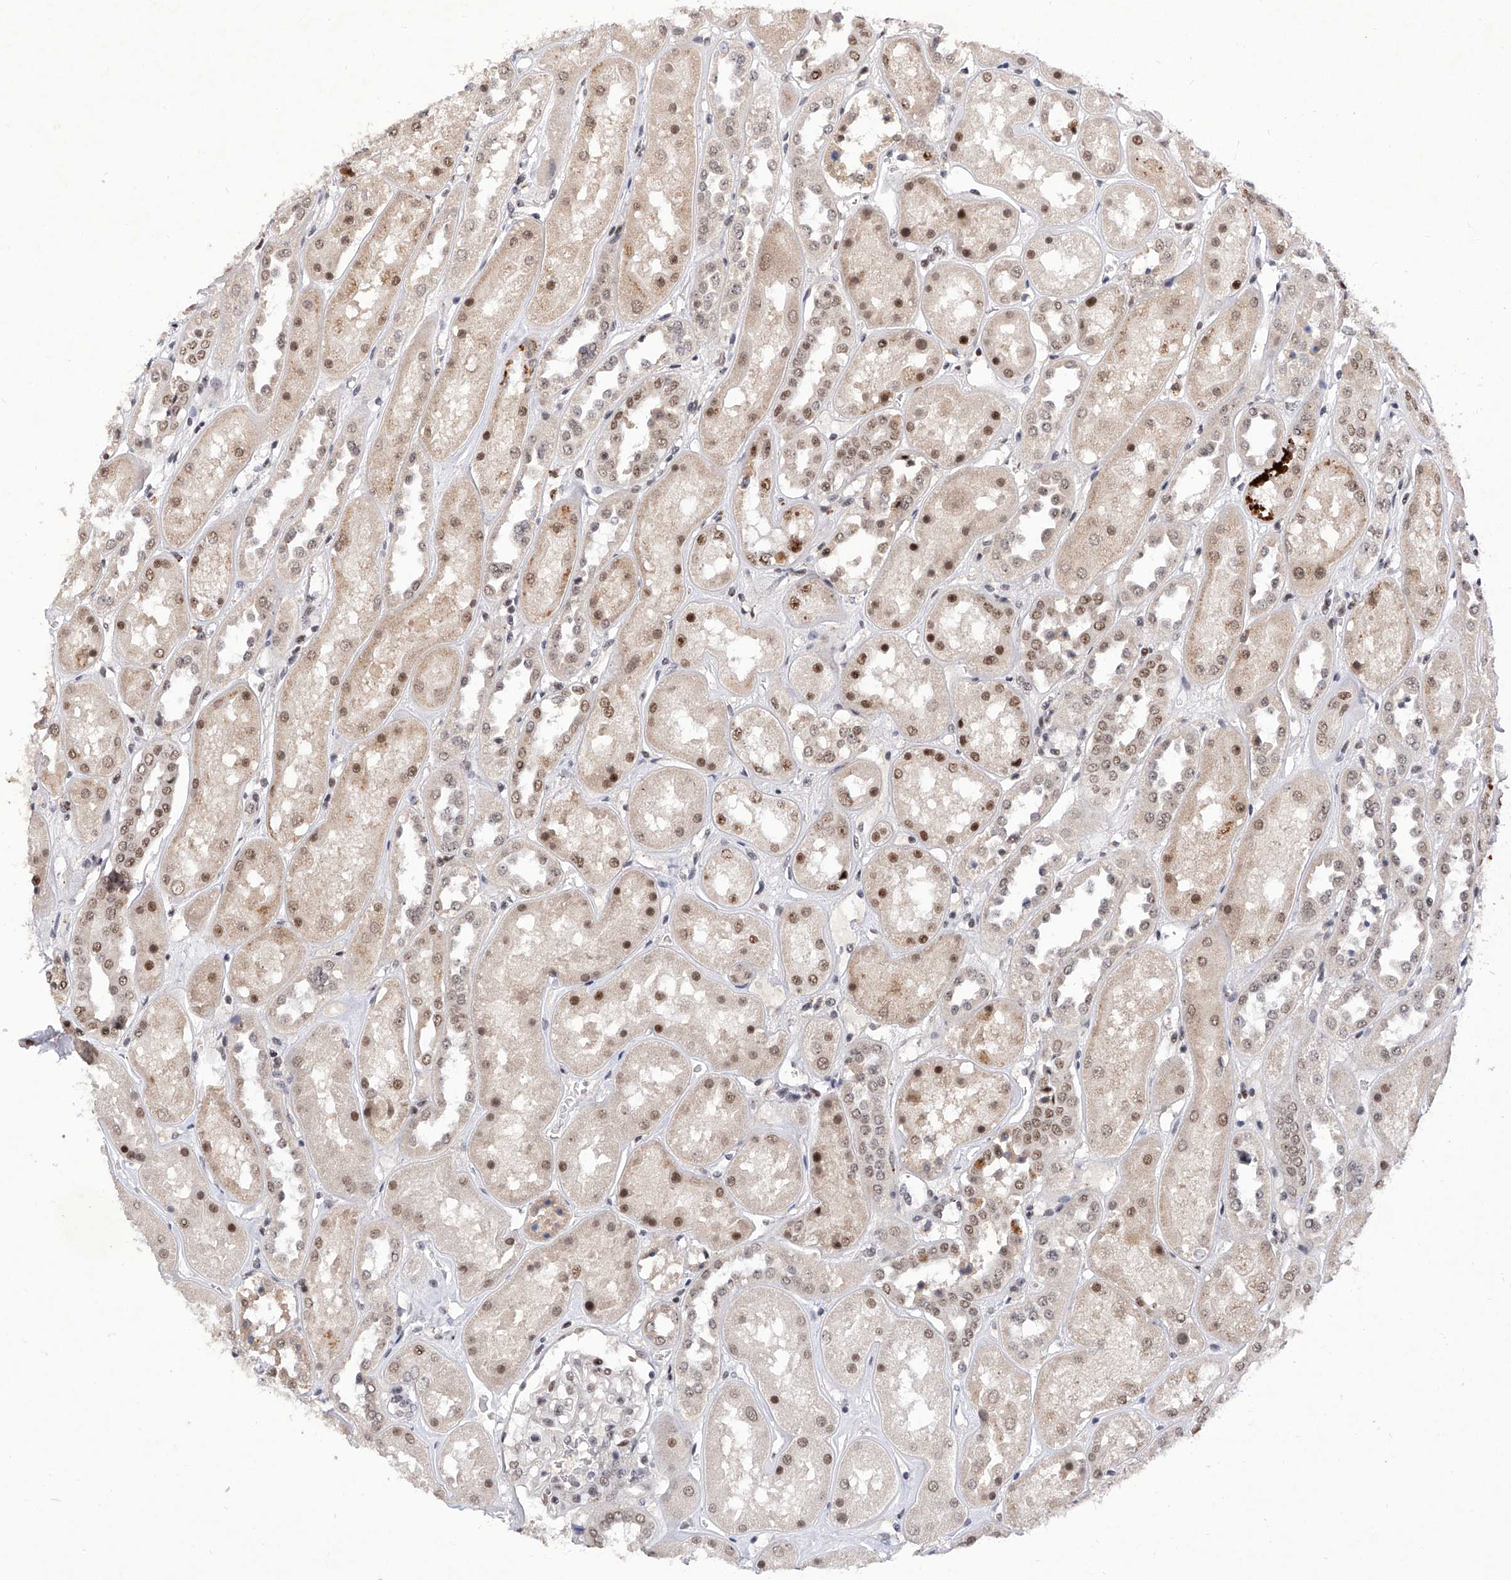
{"staining": {"intensity": "moderate", "quantity": "25%-75%", "location": "nuclear"}, "tissue": "kidney", "cell_type": "Cells in glomeruli", "image_type": "normal", "snomed": [{"axis": "morphology", "description": "Normal tissue, NOS"}, {"axis": "topography", "description": "Kidney"}], "caption": "IHC histopathology image of benign human kidney stained for a protein (brown), which exhibits medium levels of moderate nuclear expression in about 25%-75% of cells in glomeruli.", "gene": "RAD54L", "patient": {"sex": "male", "age": 70}}